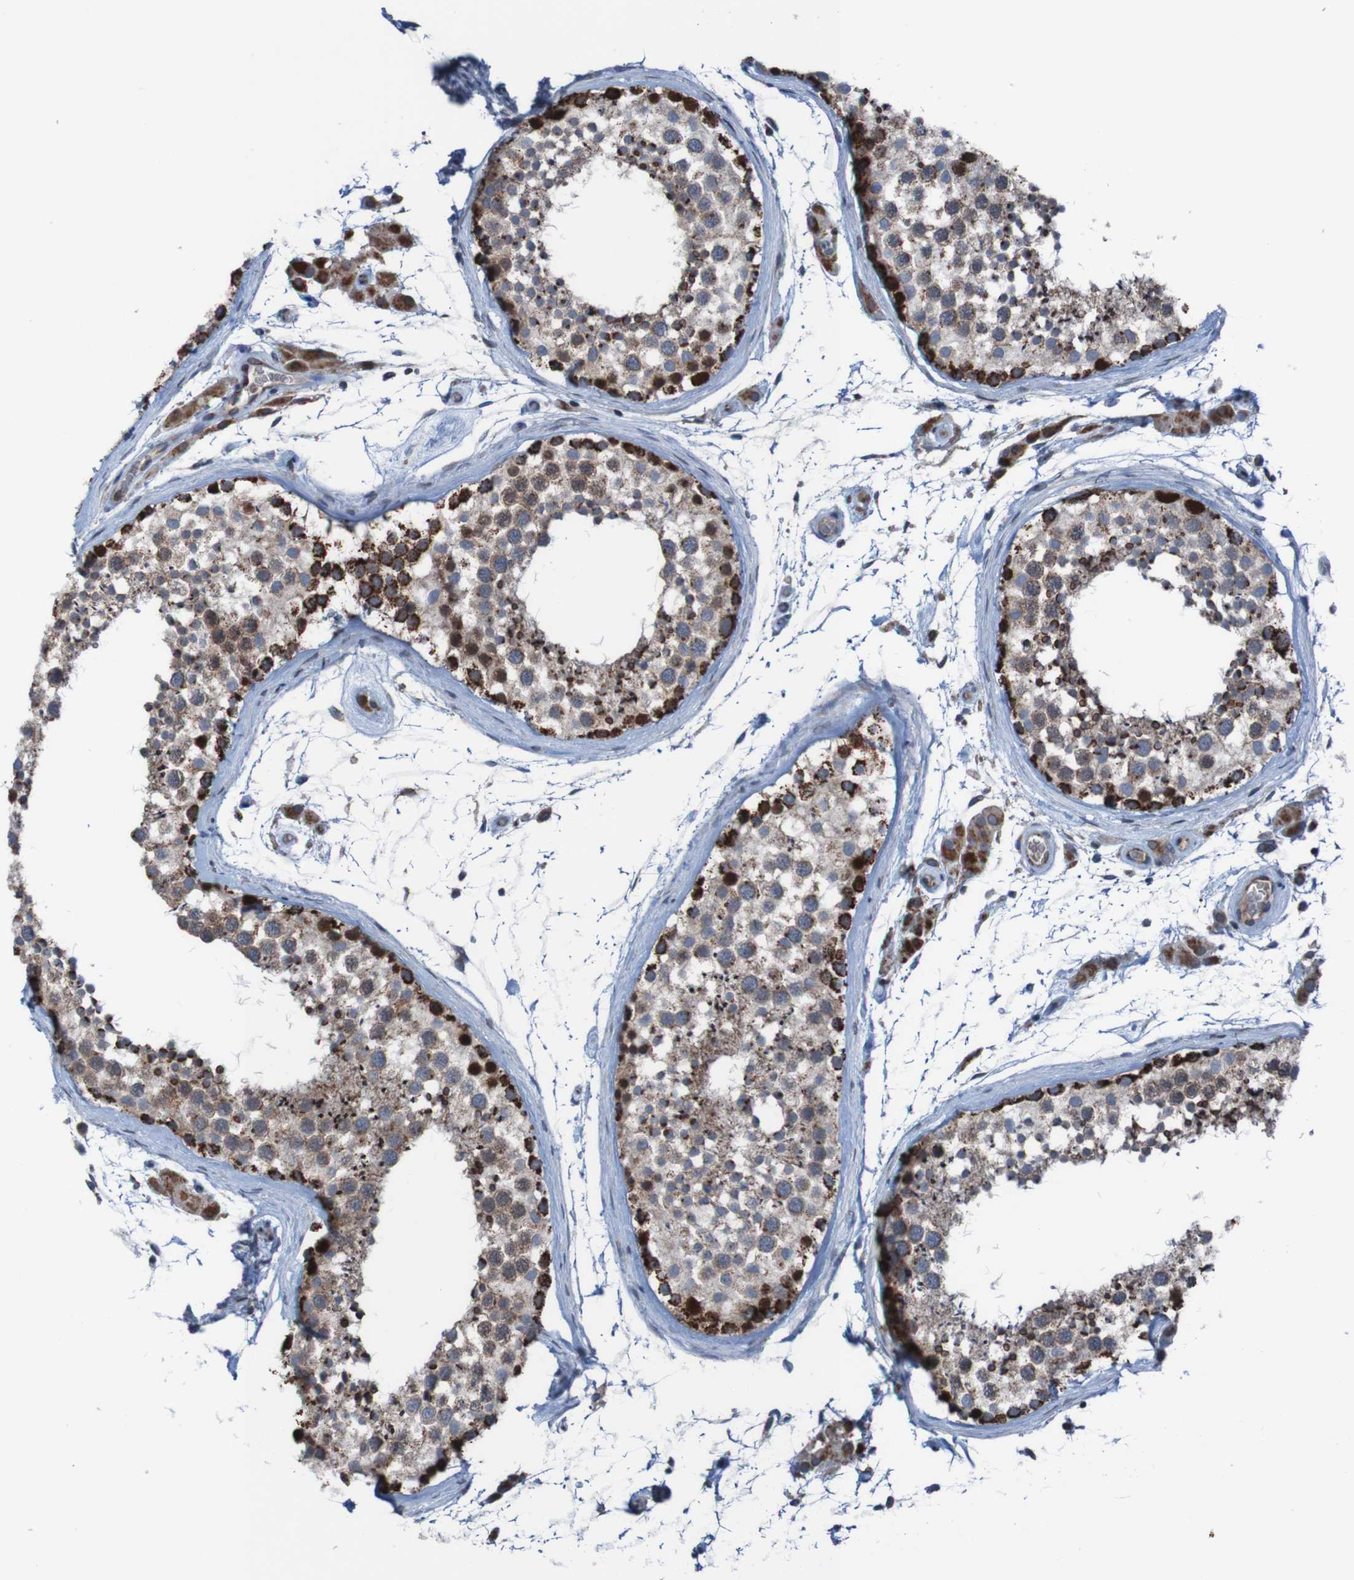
{"staining": {"intensity": "strong", "quantity": "25%-75%", "location": "cytoplasmic/membranous"}, "tissue": "testis", "cell_type": "Cells in seminiferous ducts", "image_type": "normal", "snomed": [{"axis": "morphology", "description": "Normal tissue, NOS"}, {"axis": "topography", "description": "Testis"}], "caption": "Testis stained for a protein reveals strong cytoplasmic/membranous positivity in cells in seminiferous ducts. The protein is stained brown, and the nuclei are stained in blue (DAB (3,3'-diaminobenzidine) IHC with brightfield microscopy, high magnification).", "gene": "UNG", "patient": {"sex": "male", "age": 46}}